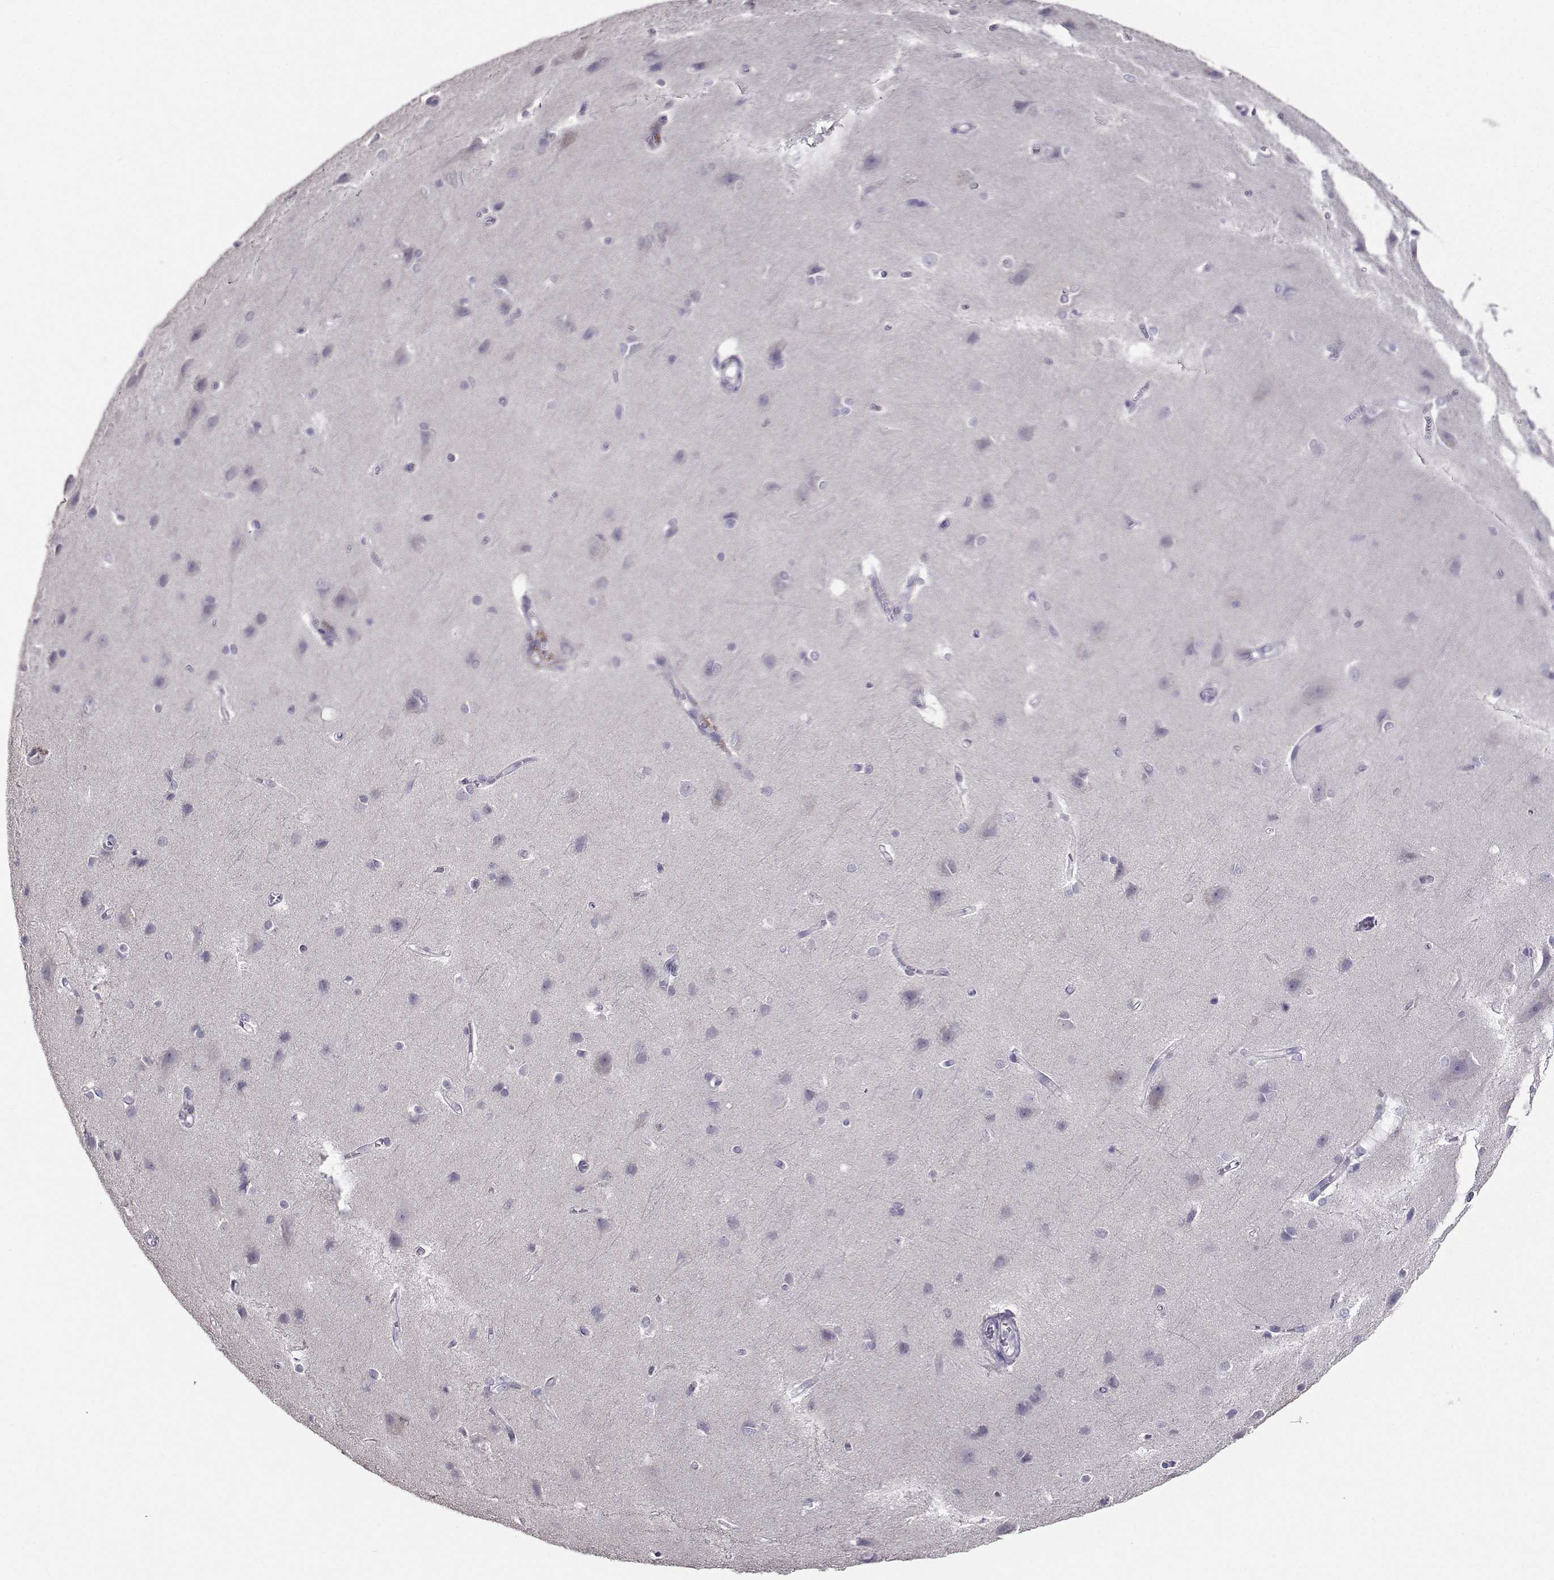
{"staining": {"intensity": "negative", "quantity": "none", "location": "none"}, "tissue": "cerebral cortex", "cell_type": "Endothelial cells", "image_type": "normal", "snomed": [{"axis": "morphology", "description": "Normal tissue, NOS"}, {"axis": "topography", "description": "Cerebral cortex"}], "caption": "Immunohistochemical staining of benign human cerebral cortex reveals no significant expression in endothelial cells.", "gene": "CRYBB1", "patient": {"sex": "male", "age": 37}}